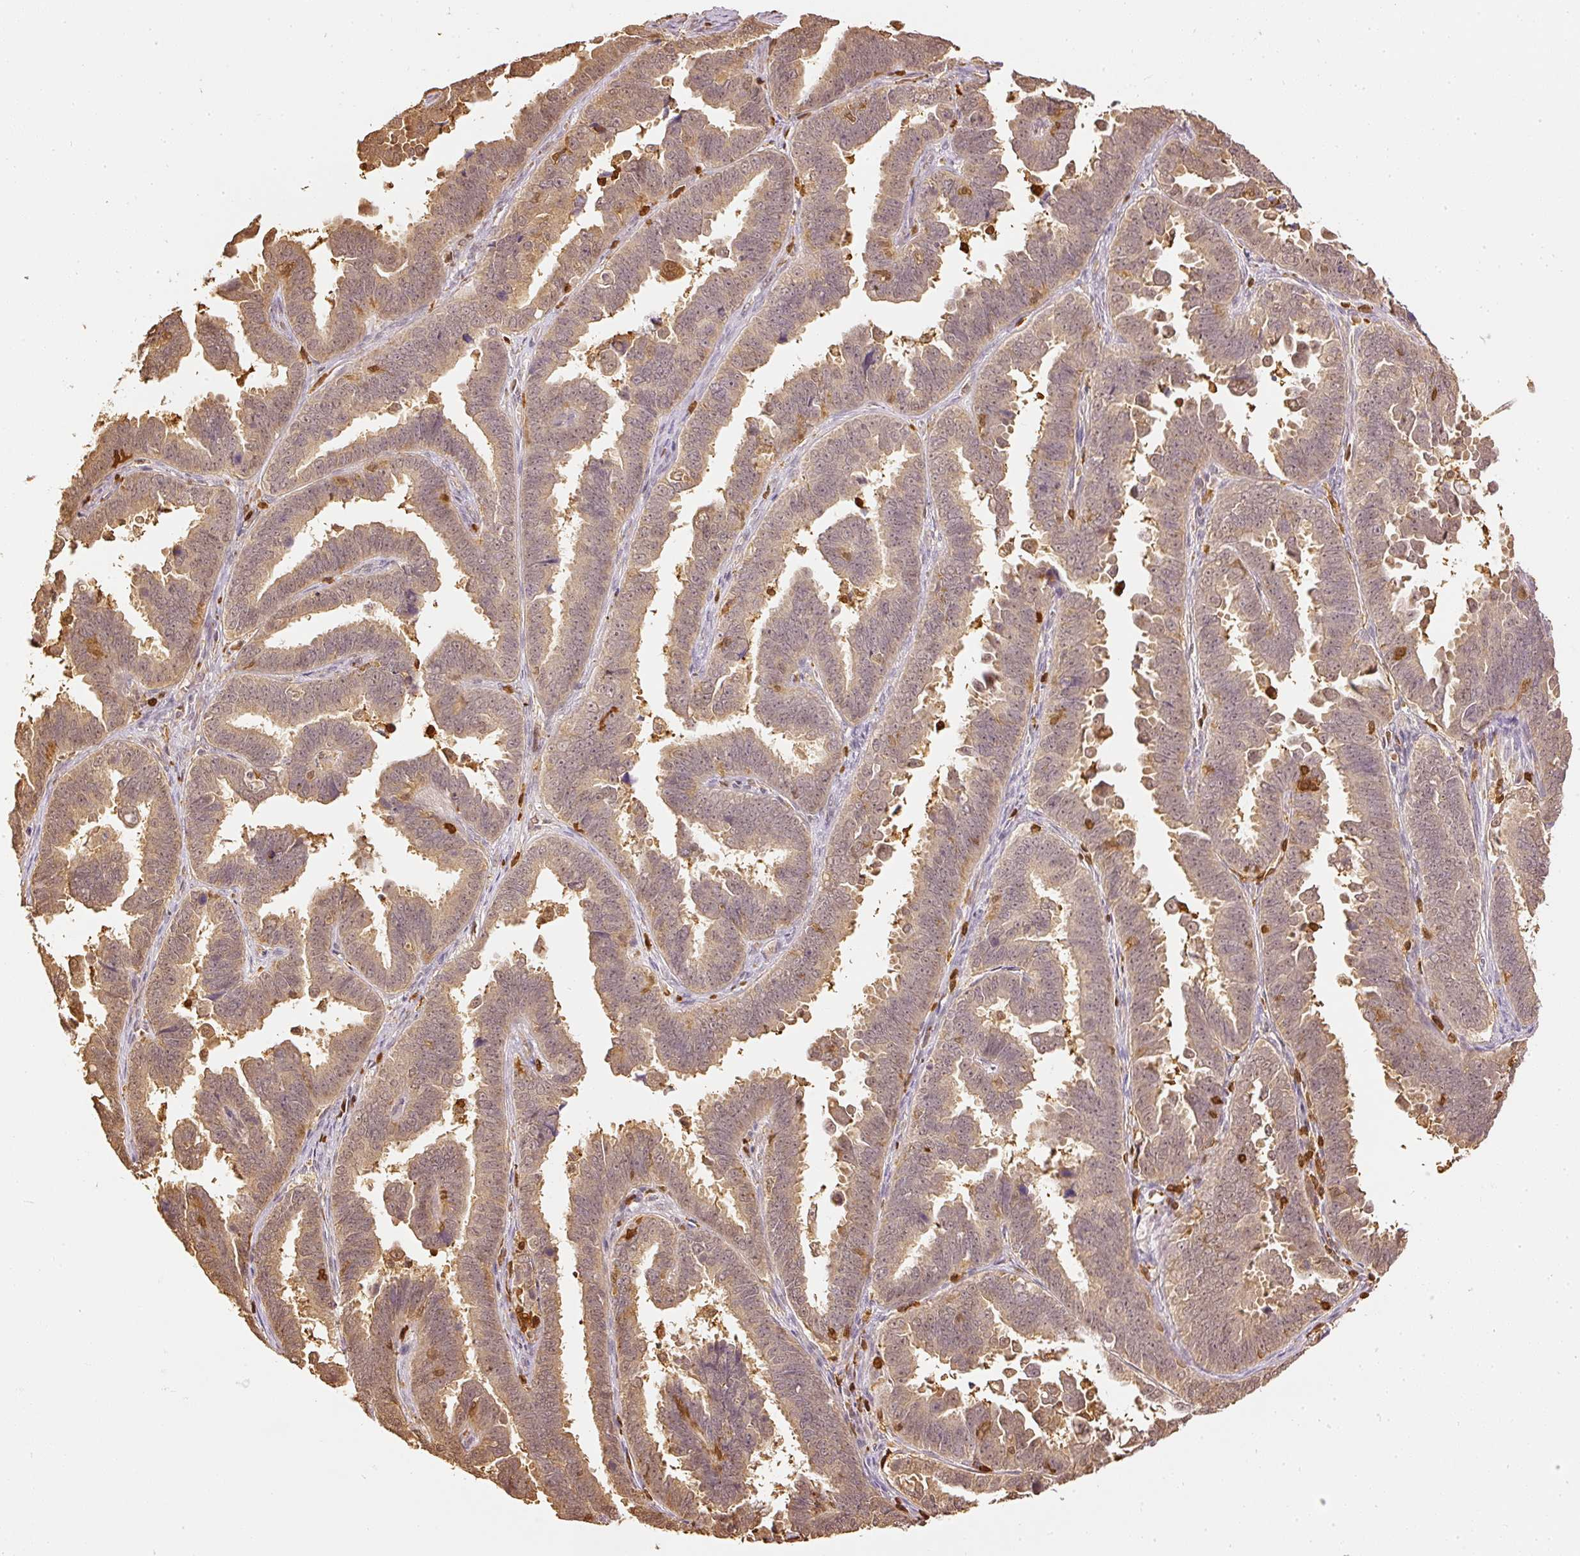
{"staining": {"intensity": "weak", "quantity": ">75%", "location": "cytoplasmic/membranous,nuclear"}, "tissue": "endometrial cancer", "cell_type": "Tumor cells", "image_type": "cancer", "snomed": [{"axis": "morphology", "description": "Adenocarcinoma, NOS"}, {"axis": "topography", "description": "Endometrium"}], "caption": "A photomicrograph showing weak cytoplasmic/membranous and nuclear positivity in about >75% of tumor cells in endometrial adenocarcinoma, as visualized by brown immunohistochemical staining.", "gene": "PFN1", "patient": {"sex": "female", "age": 75}}